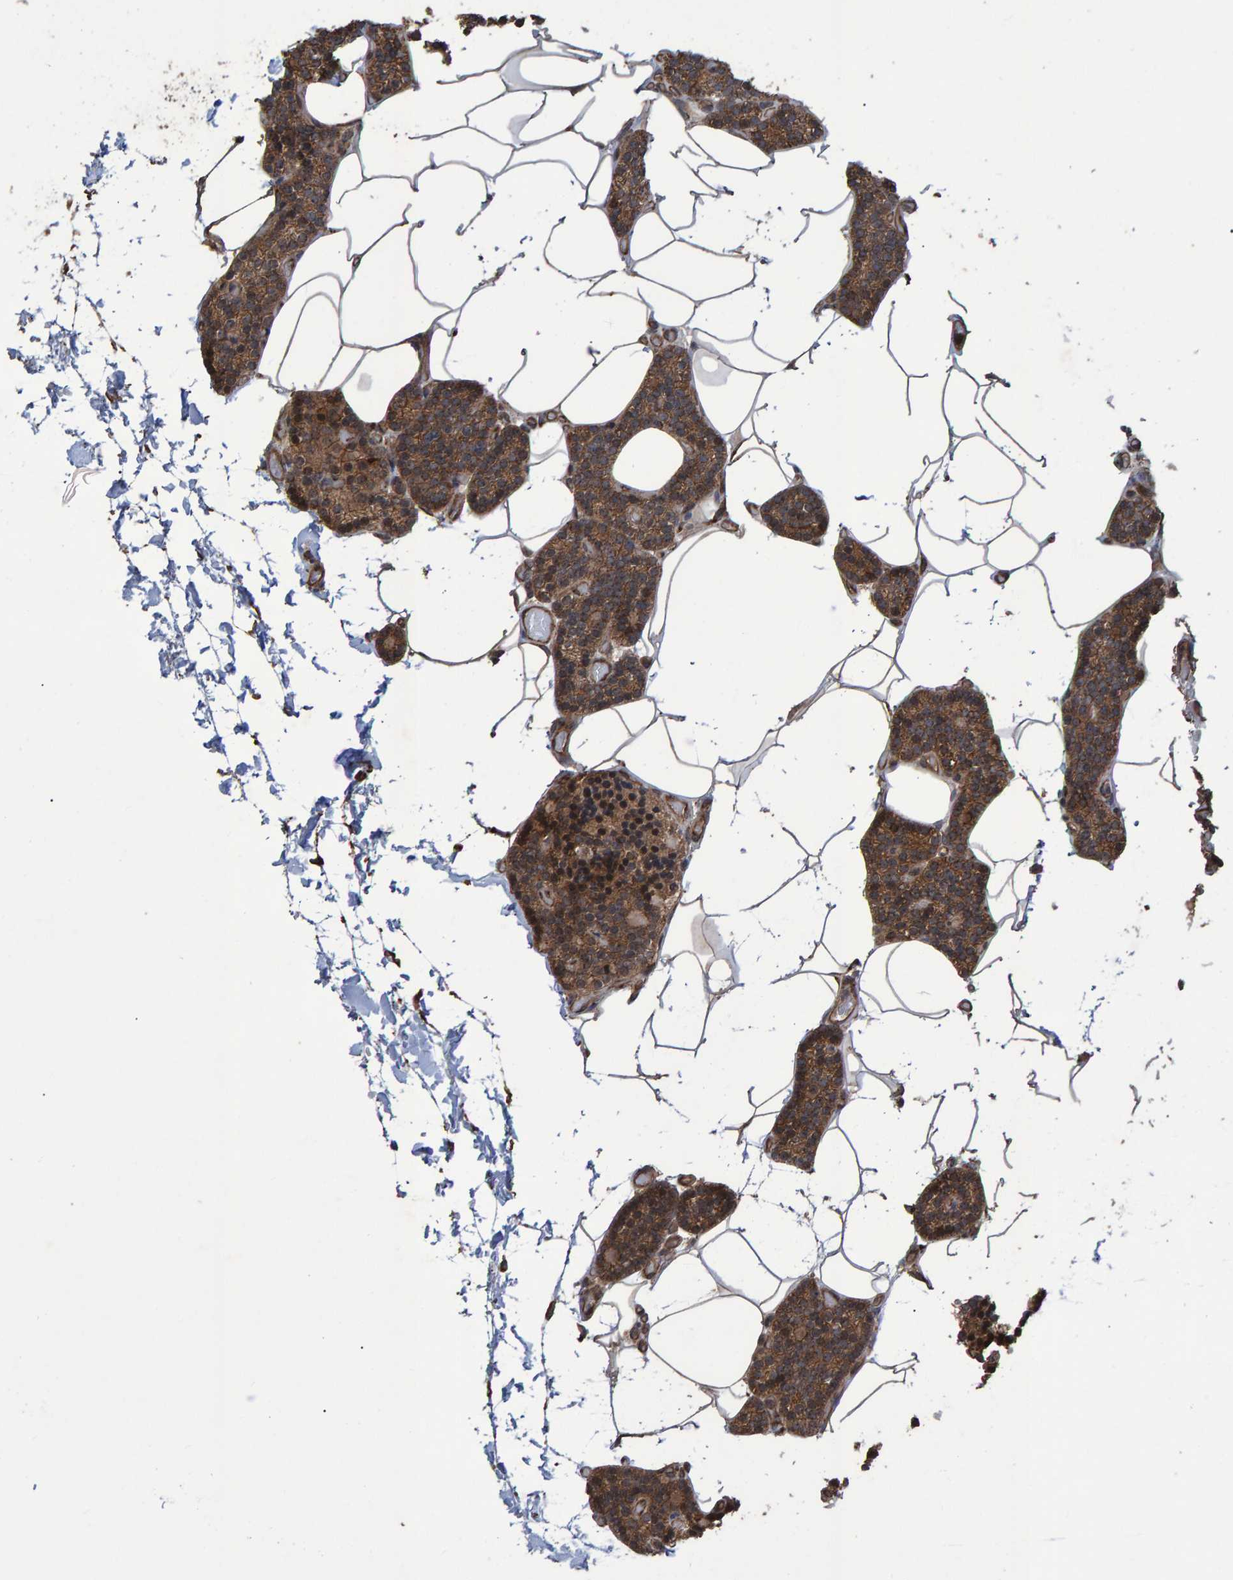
{"staining": {"intensity": "moderate", "quantity": ">75%", "location": "cytoplasmic/membranous"}, "tissue": "parathyroid gland", "cell_type": "Glandular cells", "image_type": "normal", "snomed": [{"axis": "morphology", "description": "Normal tissue, NOS"}, {"axis": "topography", "description": "Parathyroid gland"}], "caption": "Brown immunohistochemical staining in normal parathyroid gland shows moderate cytoplasmic/membranous staining in approximately >75% of glandular cells. (Brightfield microscopy of DAB IHC at high magnification).", "gene": "TRIM68", "patient": {"sex": "male", "age": 52}}